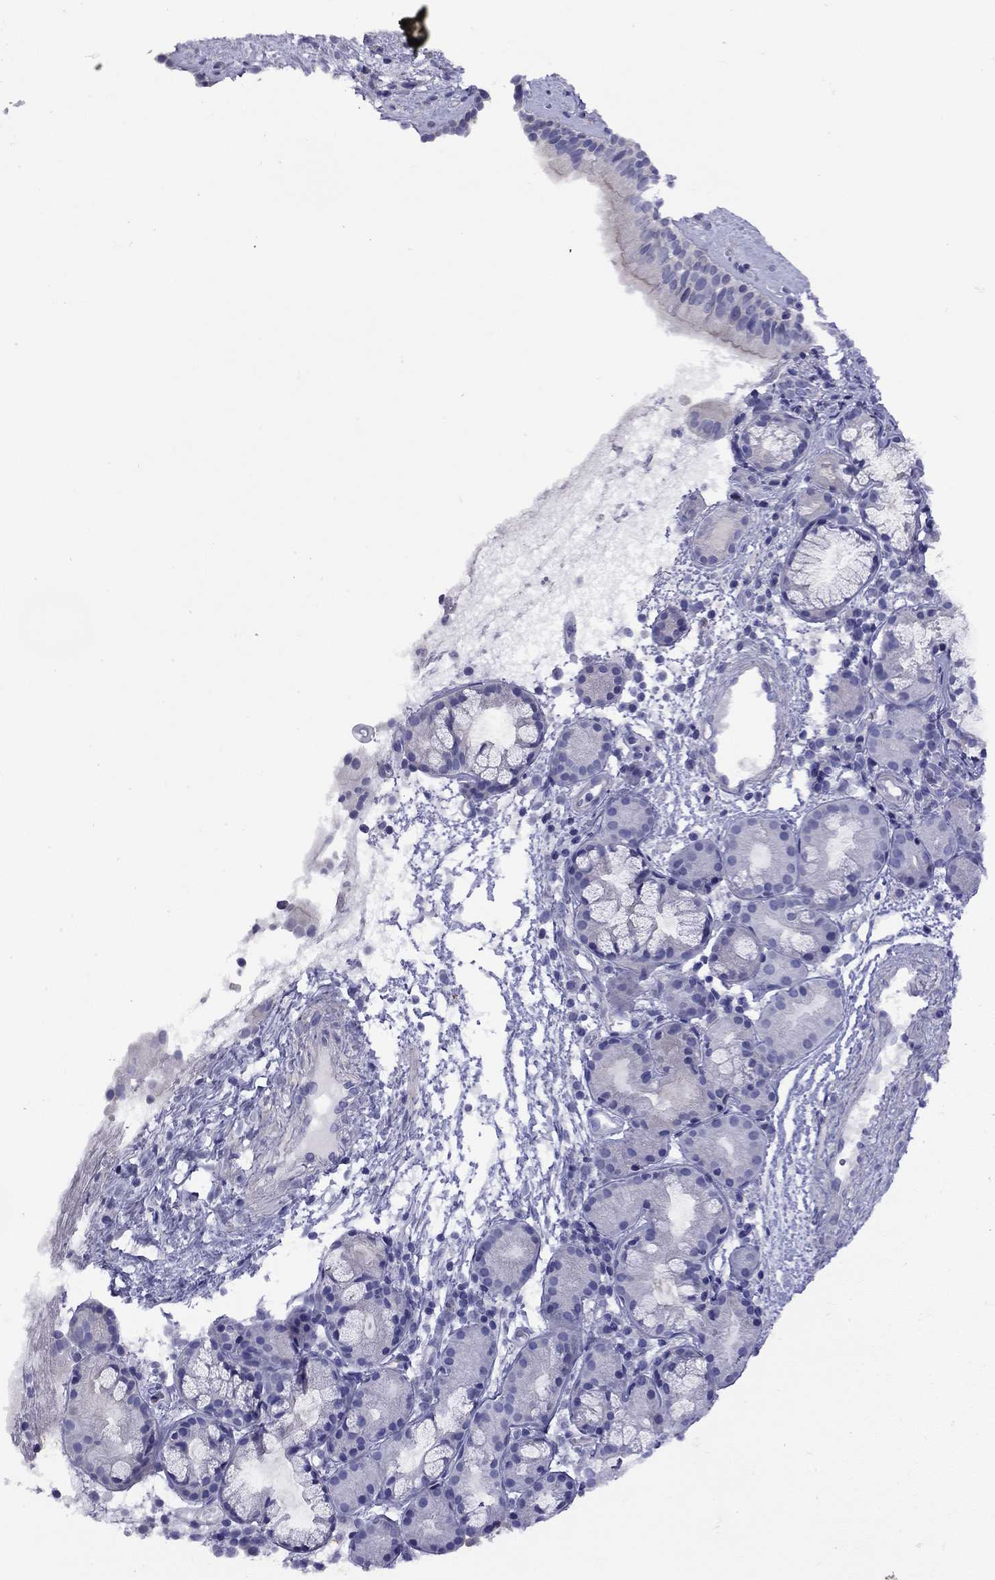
{"staining": {"intensity": "negative", "quantity": "none", "location": "none"}, "tissue": "nasopharynx", "cell_type": "Respiratory epithelial cells", "image_type": "normal", "snomed": [{"axis": "morphology", "description": "Normal tissue, NOS"}, {"axis": "topography", "description": "Nasopharynx"}], "caption": "A micrograph of nasopharynx stained for a protein reveals no brown staining in respiratory epithelial cells.", "gene": "GNAT3", "patient": {"sex": "male", "age": 29}}